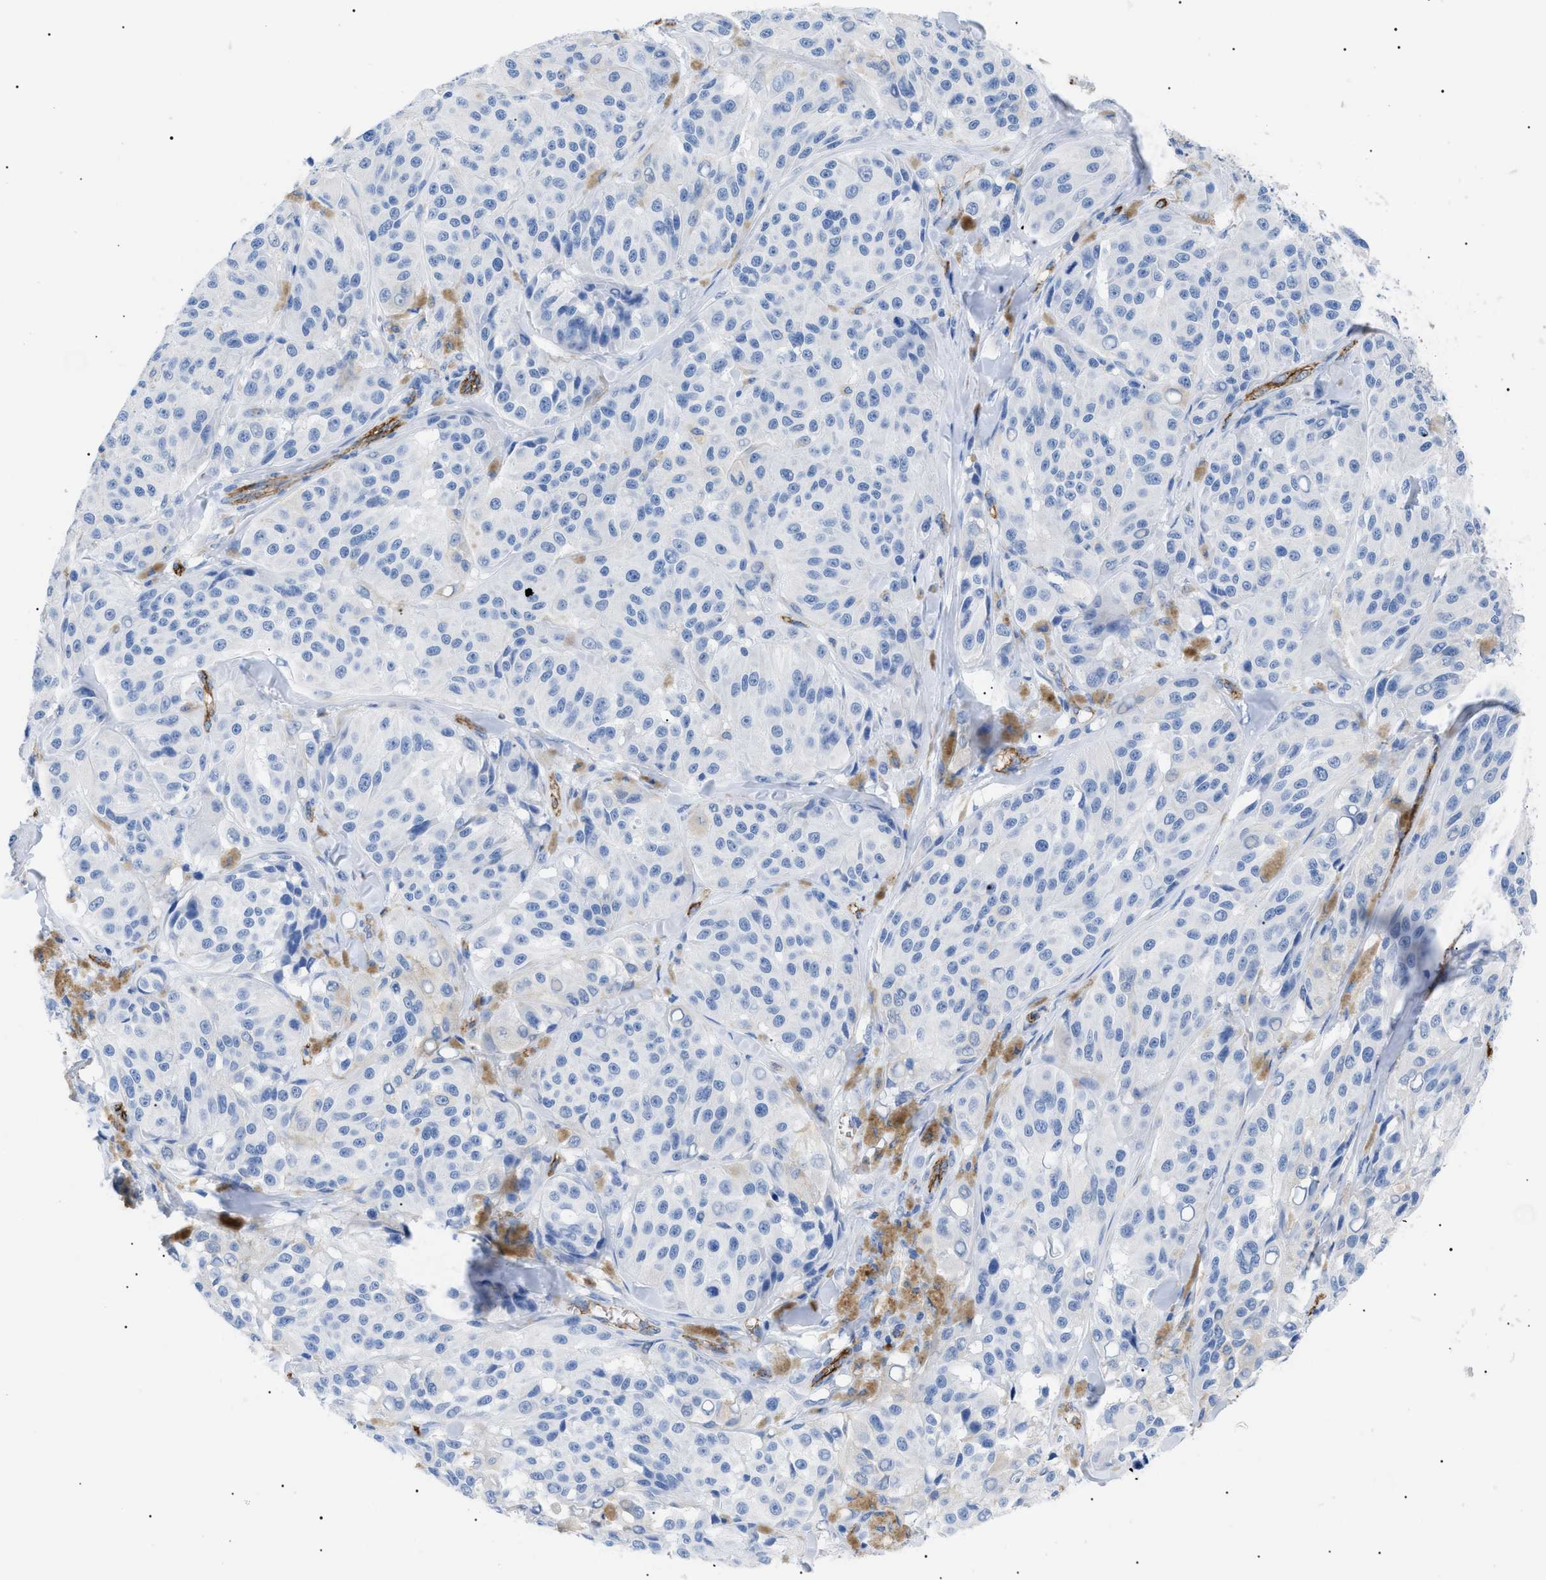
{"staining": {"intensity": "negative", "quantity": "none", "location": "none"}, "tissue": "melanoma", "cell_type": "Tumor cells", "image_type": "cancer", "snomed": [{"axis": "morphology", "description": "Malignant melanoma, NOS"}, {"axis": "topography", "description": "Skin"}], "caption": "DAB immunohistochemical staining of melanoma shows no significant expression in tumor cells.", "gene": "PODXL", "patient": {"sex": "male", "age": 84}}